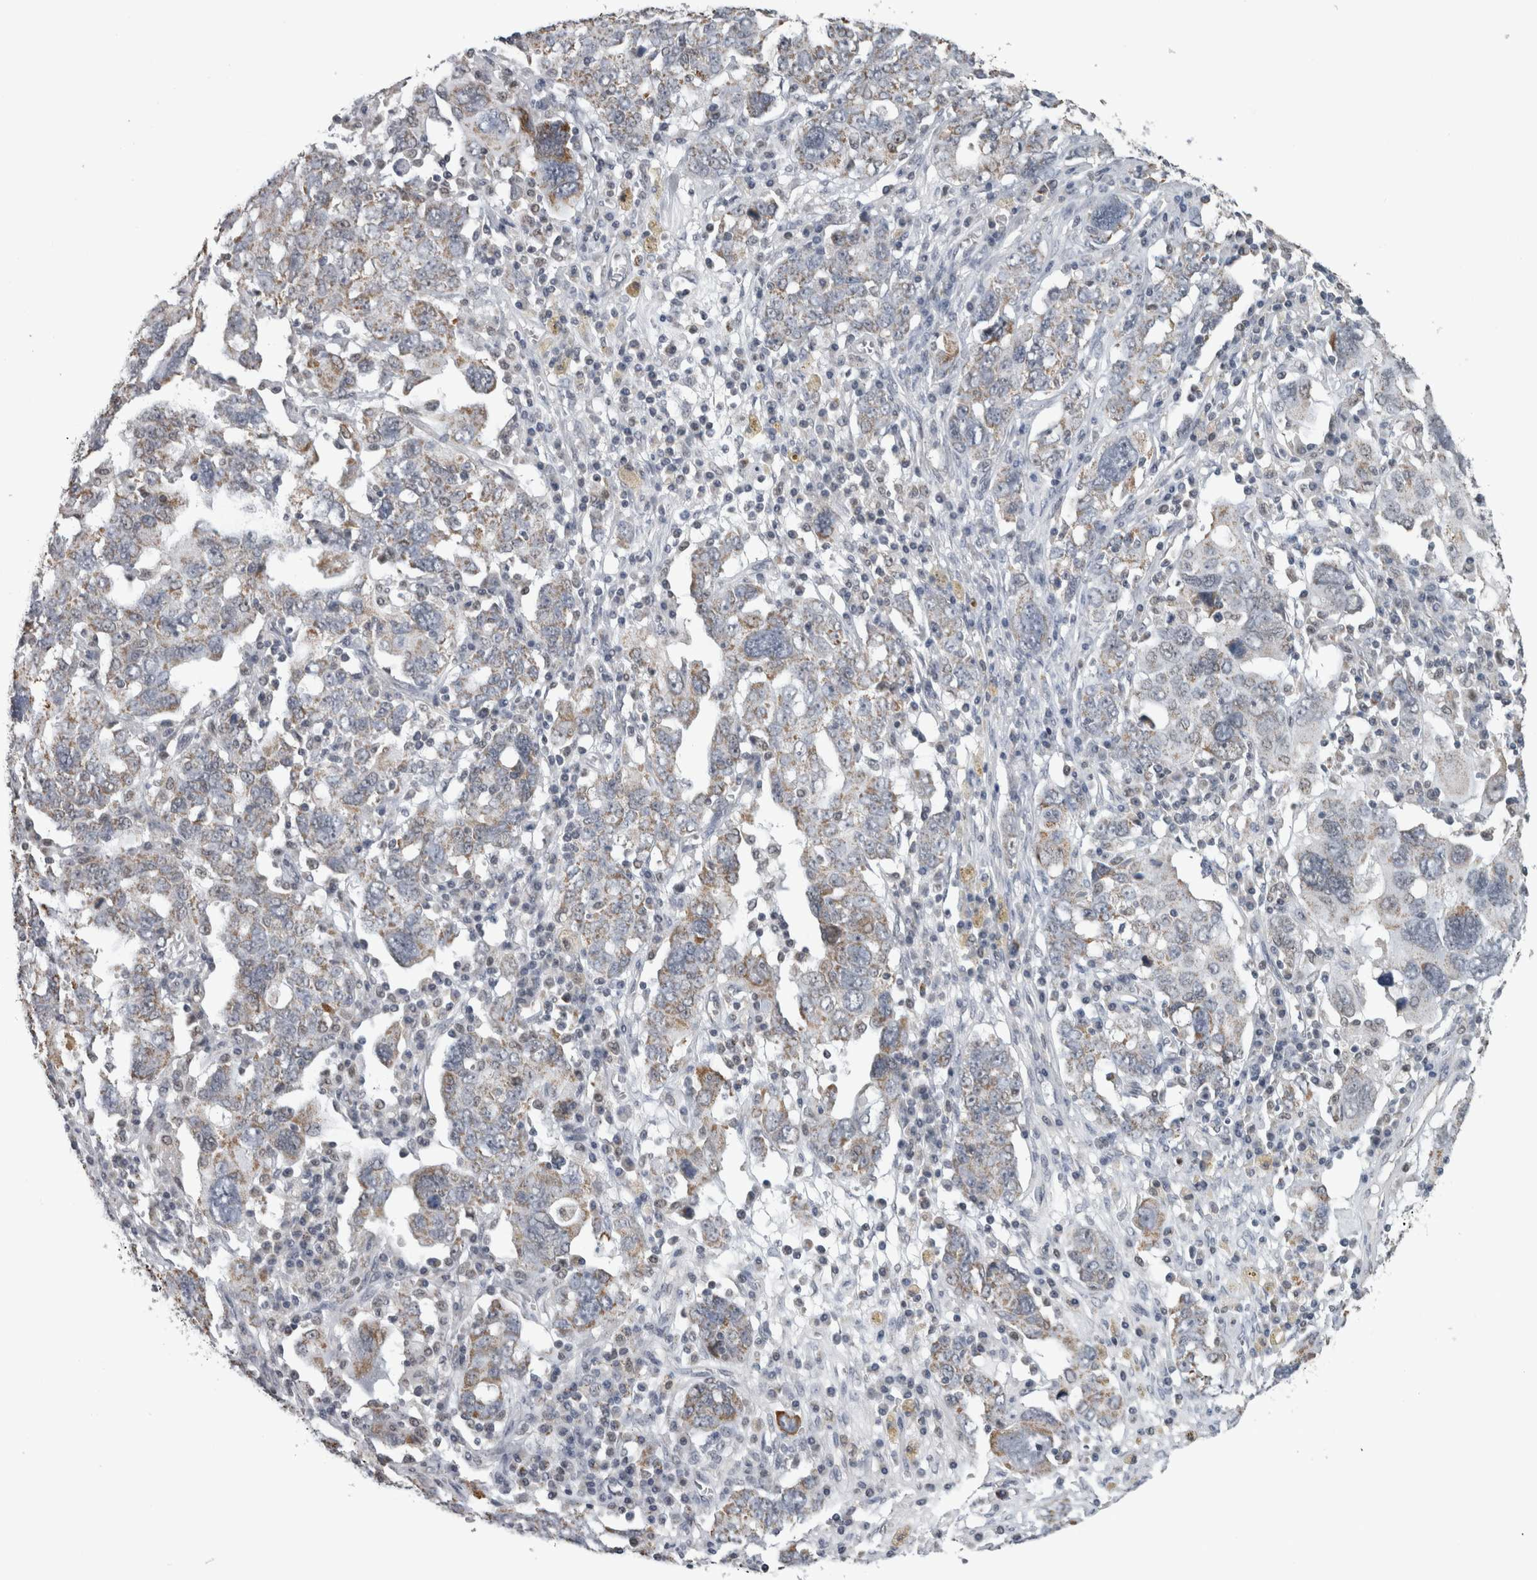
{"staining": {"intensity": "weak", "quantity": "<25%", "location": "cytoplasmic/membranous"}, "tissue": "ovarian cancer", "cell_type": "Tumor cells", "image_type": "cancer", "snomed": [{"axis": "morphology", "description": "Carcinoma, endometroid"}, {"axis": "topography", "description": "Ovary"}], "caption": "Tumor cells show no significant protein staining in endometroid carcinoma (ovarian).", "gene": "OR2K2", "patient": {"sex": "female", "age": 62}}